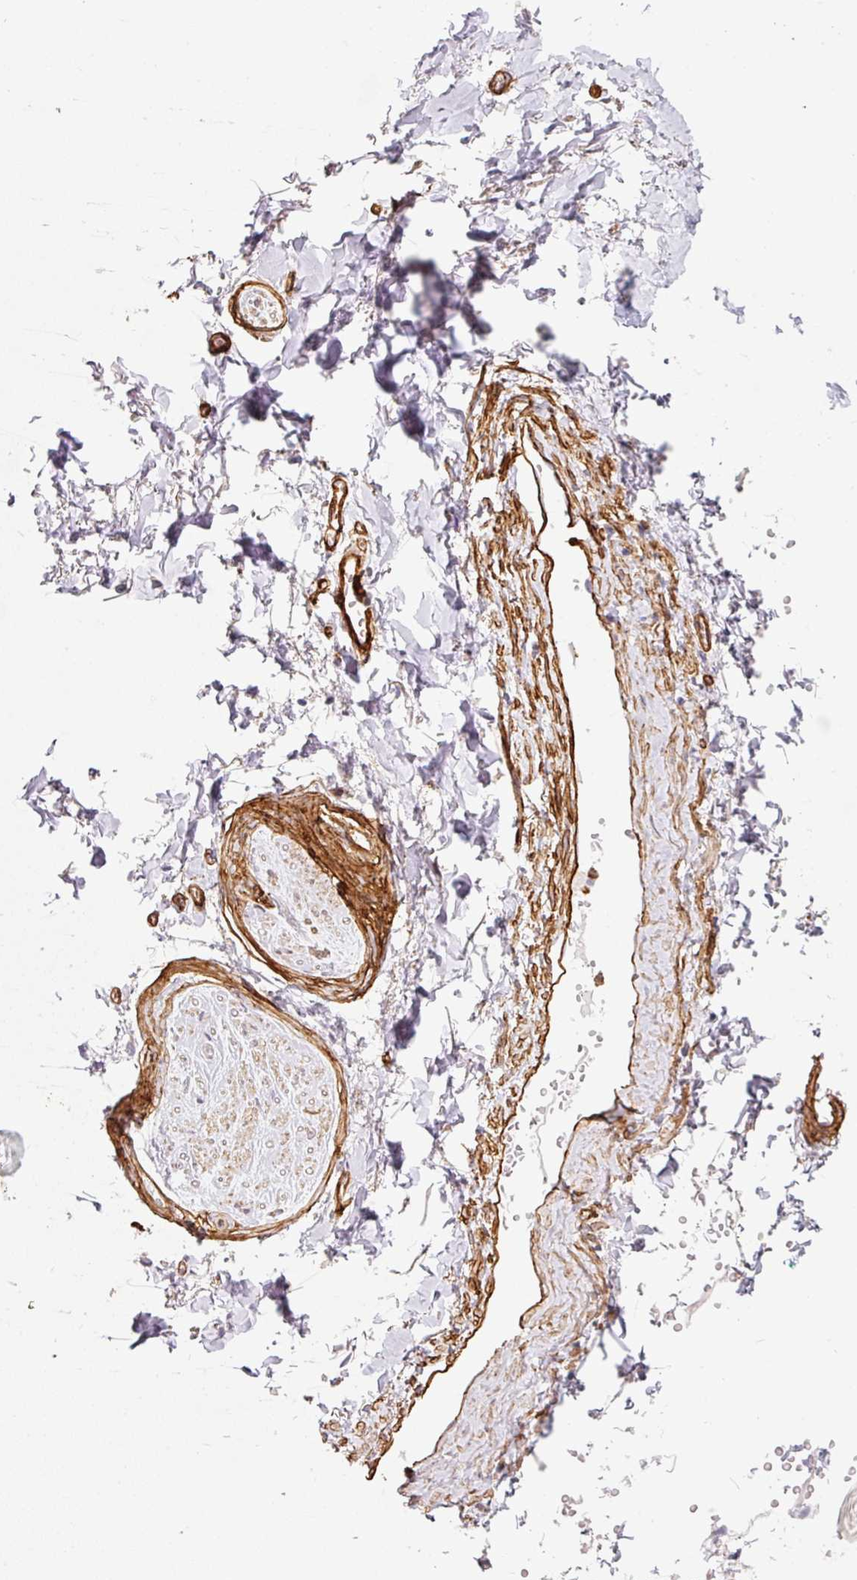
{"staining": {"intensity": "weak", "quantity": "25%-75%", "location": "cytoplasmic/membranous"}, "tissue": "adipose tissue", "cell_type": "Adipocytes", "image_type": "normal", "snomed": [{"axis": "morphology", "description": "Normal tissue, NOS"}, {"axis": "topography", "description": "Vulva"}, {"axis": "topography", "description": "Vagina"}, {"axis": "topography", "description": "Peripheral nerve tissue"}], "caption": "This micrograph shows immunohistochemistry staining of benign human adipose tissue, with low weak cytoplasmic/membranous expression in approximately 25%-75% of adipocytes.", "gene": "LOXL4", "patient": {"sex": "female", "age": 66}}